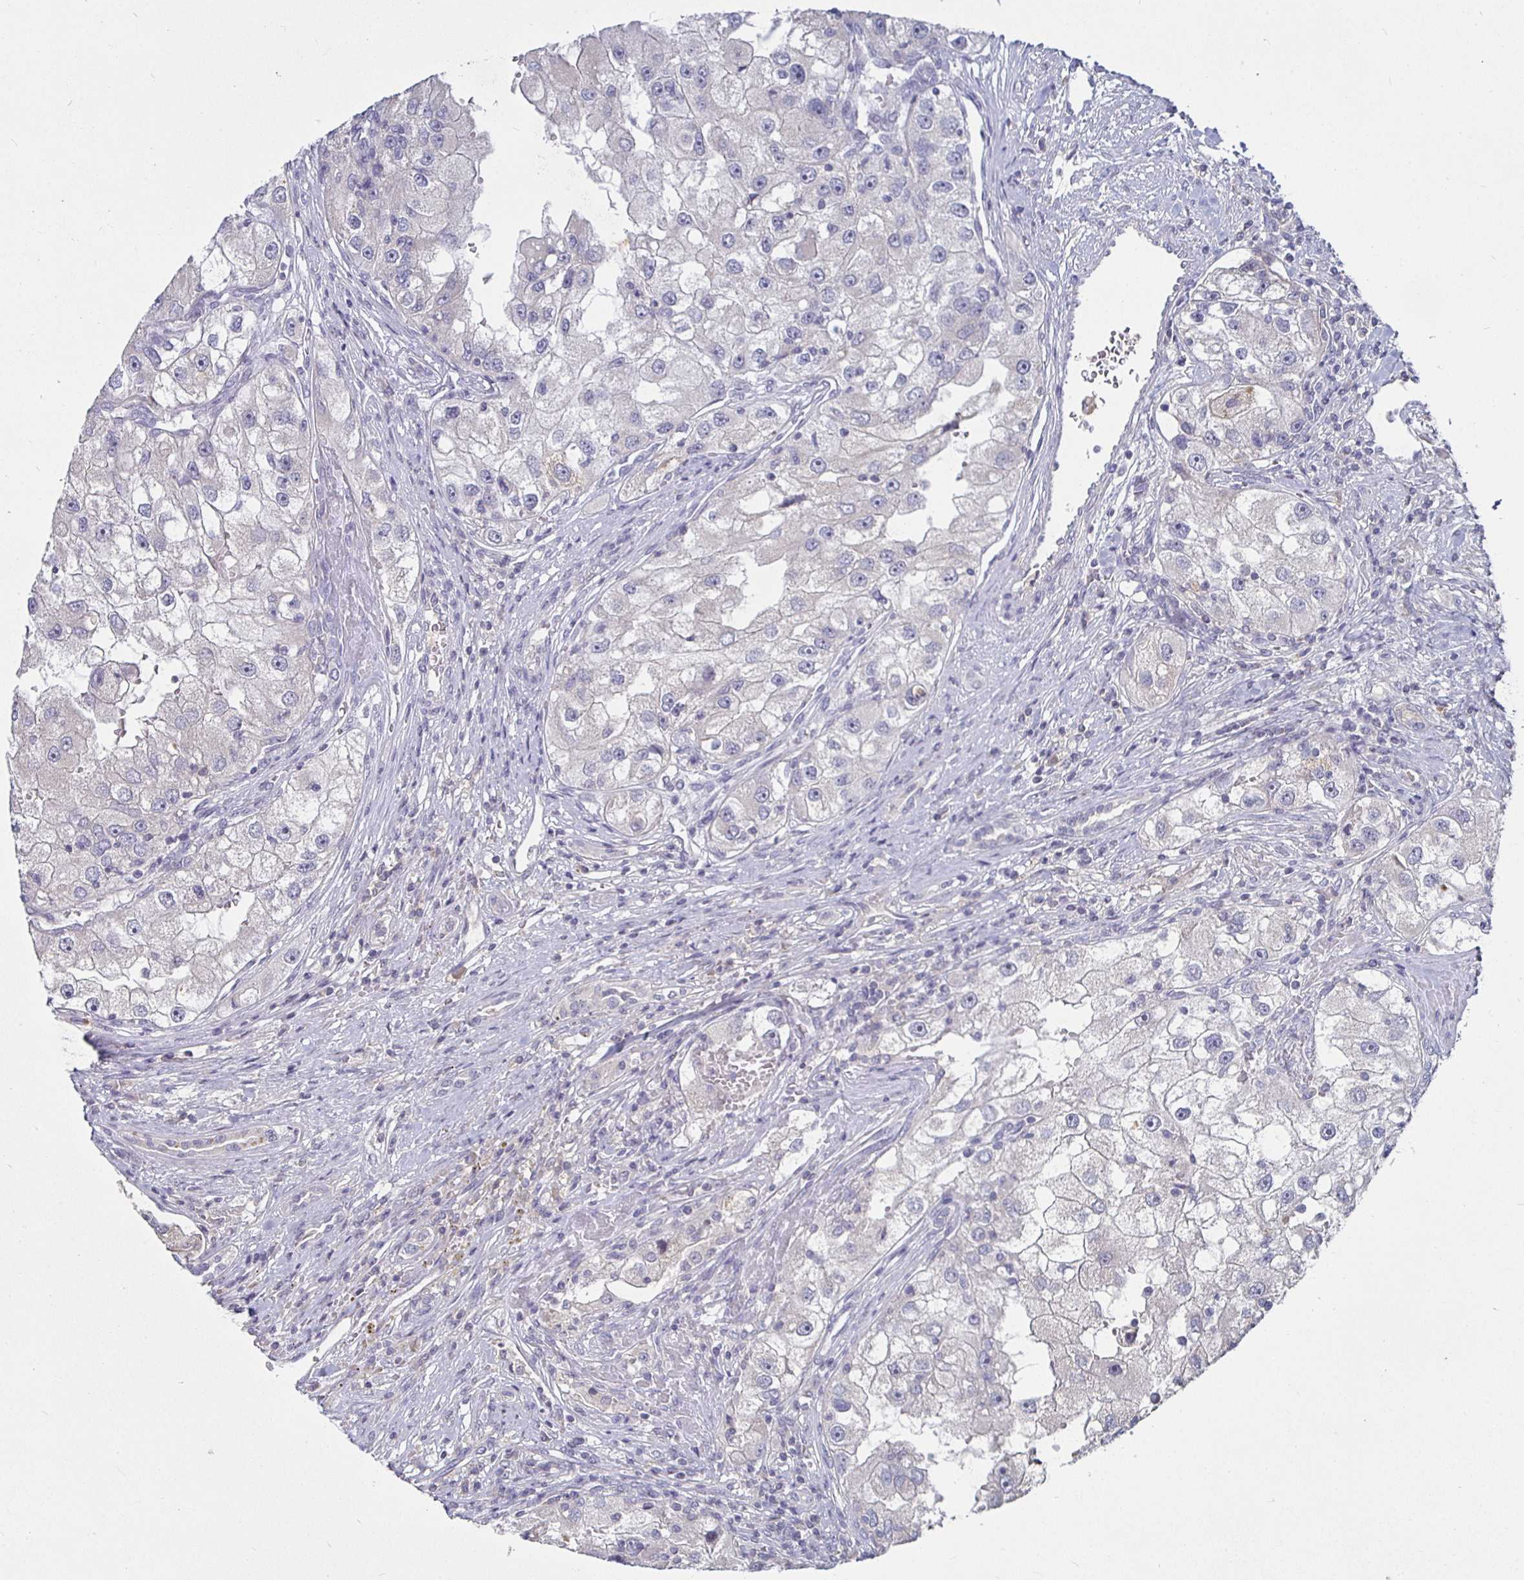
{"staining": {"intensity": "negative", "quantity": "none", "location": "none"}, "tissue": "renal cancer", "cell_type": "Tumor cells", "image_type": "cancer", "snomed": [{"axis": "morphology", "description": "Adenocarcinoma, NOS"}, {"axis": "topography", "description": "Kidney"}], "caption": "Tumor cells are negative for protein expression in human renal cancer (adenocarcinoma).", "gene": "RNF144B", "patient": {"sex": "male", "age": 63}}